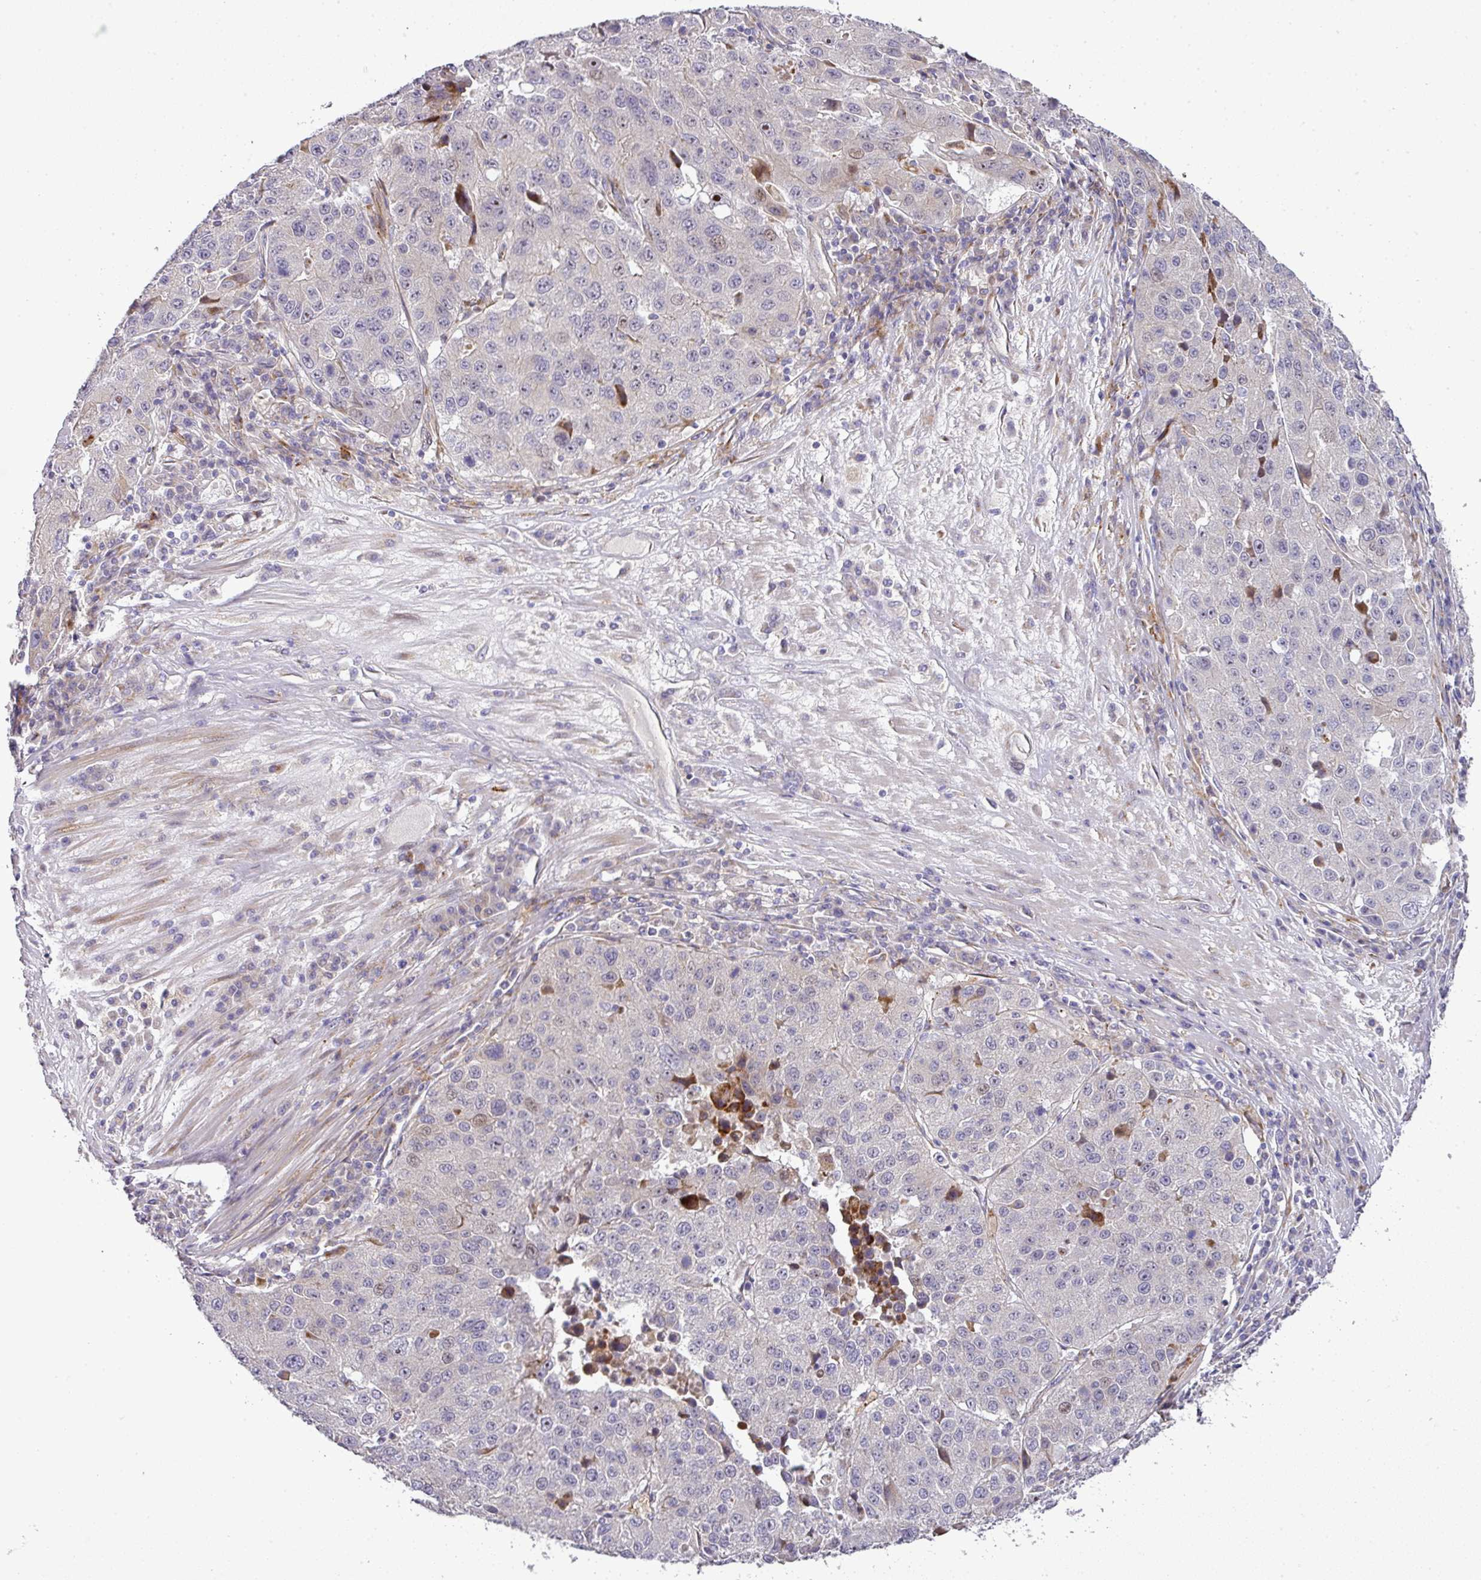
{"staining": {"intensity": "negative", "quantity": "none", "location": "none"}, "tissue": "stomach cancer", "cell_type": "Tumor cells", "image_type": "cancer", "snomed": [{"axis": "morphology", "description": "Adenocarcinoma, NOS"}, {"axis": "topography", "description": "Stomach"}], "caption": "This image is of stomach cancer (adenocarcinoma) stained with immunohistochemistry to label a protein in brown with the nuclei are counter-stained blue. There is no expression in tumor cells.", "gene": "ATP6V1F", "patient": {"sex": "male", "age": 71}}